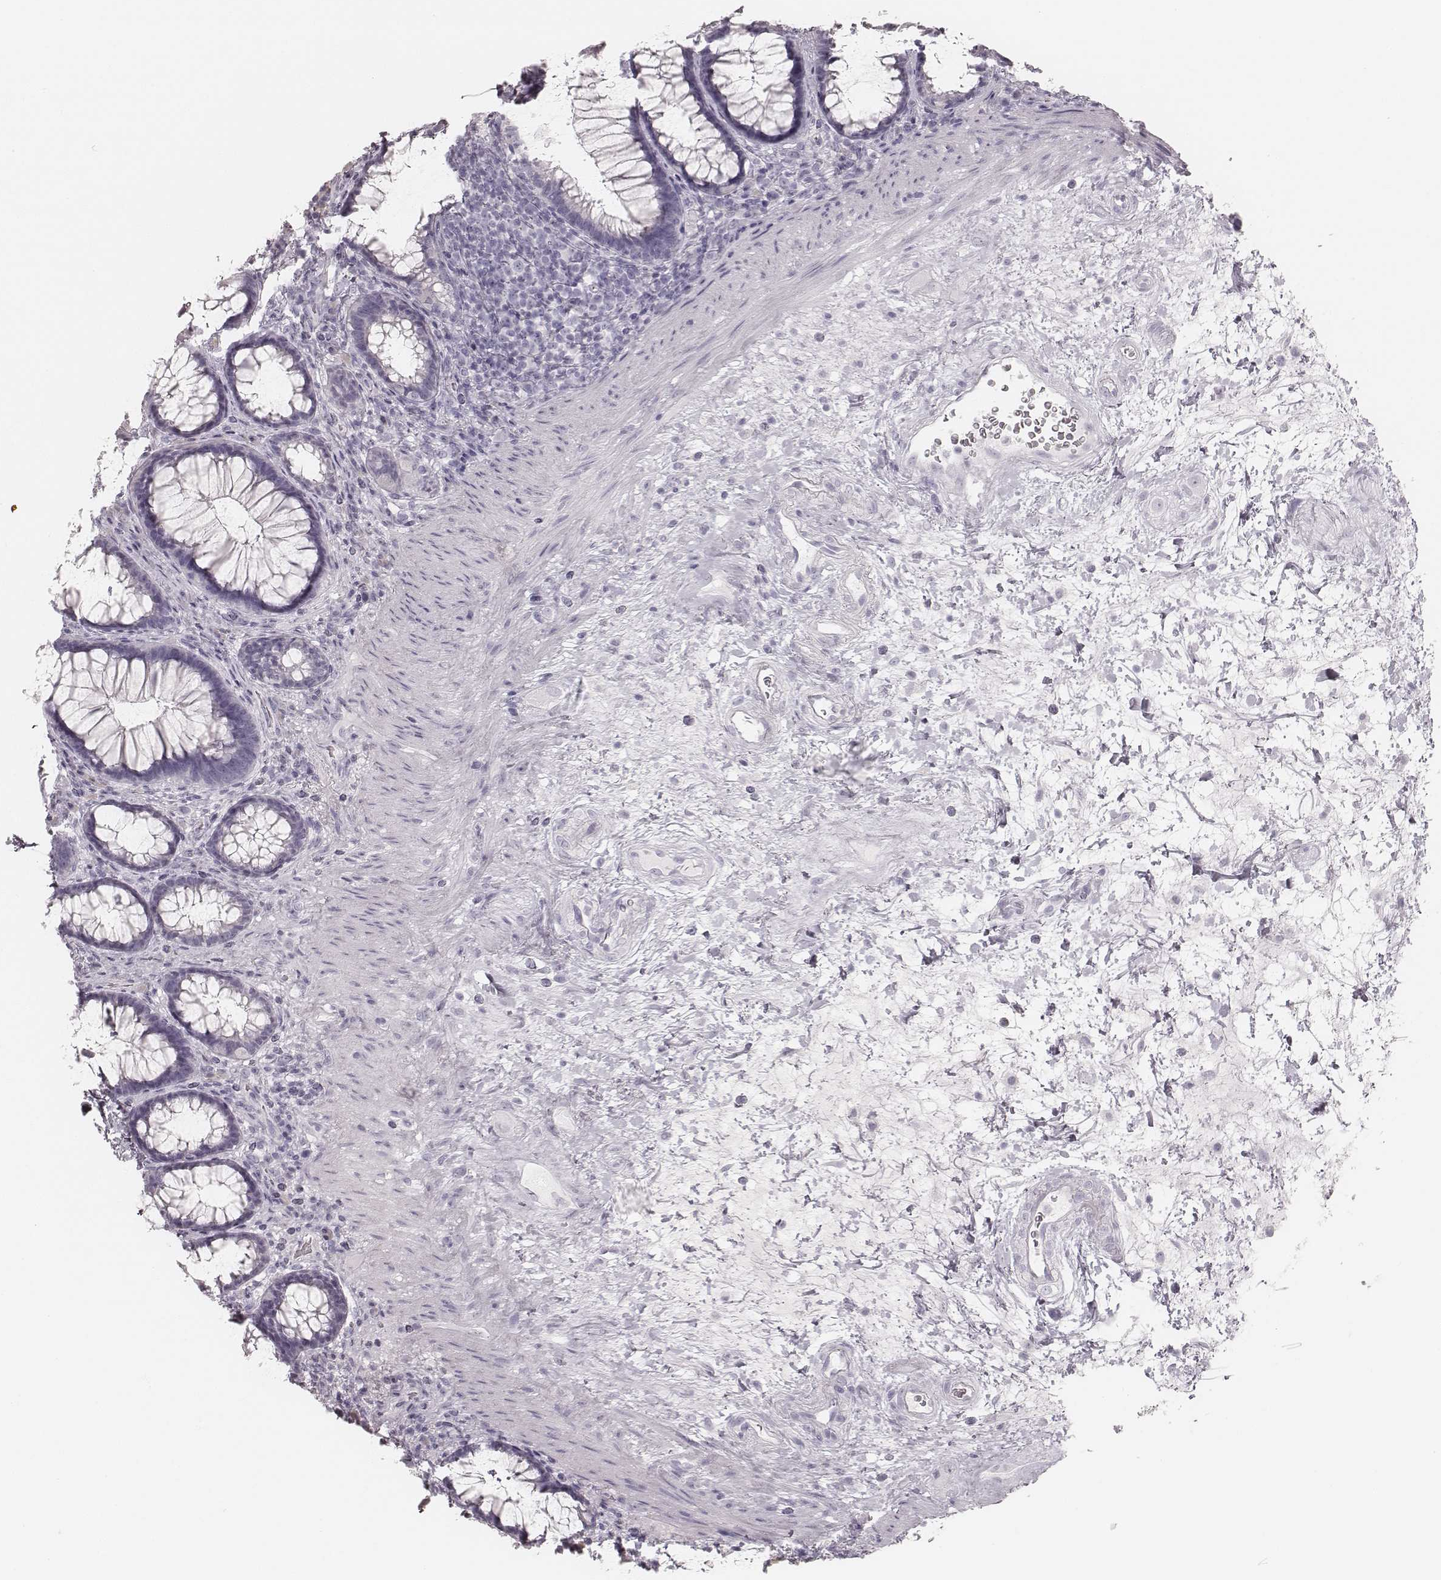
{"staining": {"intensity": "negative", "quantity": "none", "location": "none"}, "tissue": "rectum", "cell_type": "Glandular cells", "image_type": "normal", "snomed": [{"axis": "morphology", "description": "Normal tissue, NOS"}, {"axis": "topography", "description": "Rectum"}], "caption": "Immunohistochemical staining of benign rectum exhibits no significant staining in glandular cells.", "gene": "KRT82", "patient": {"sex": "male", "age": 72}}